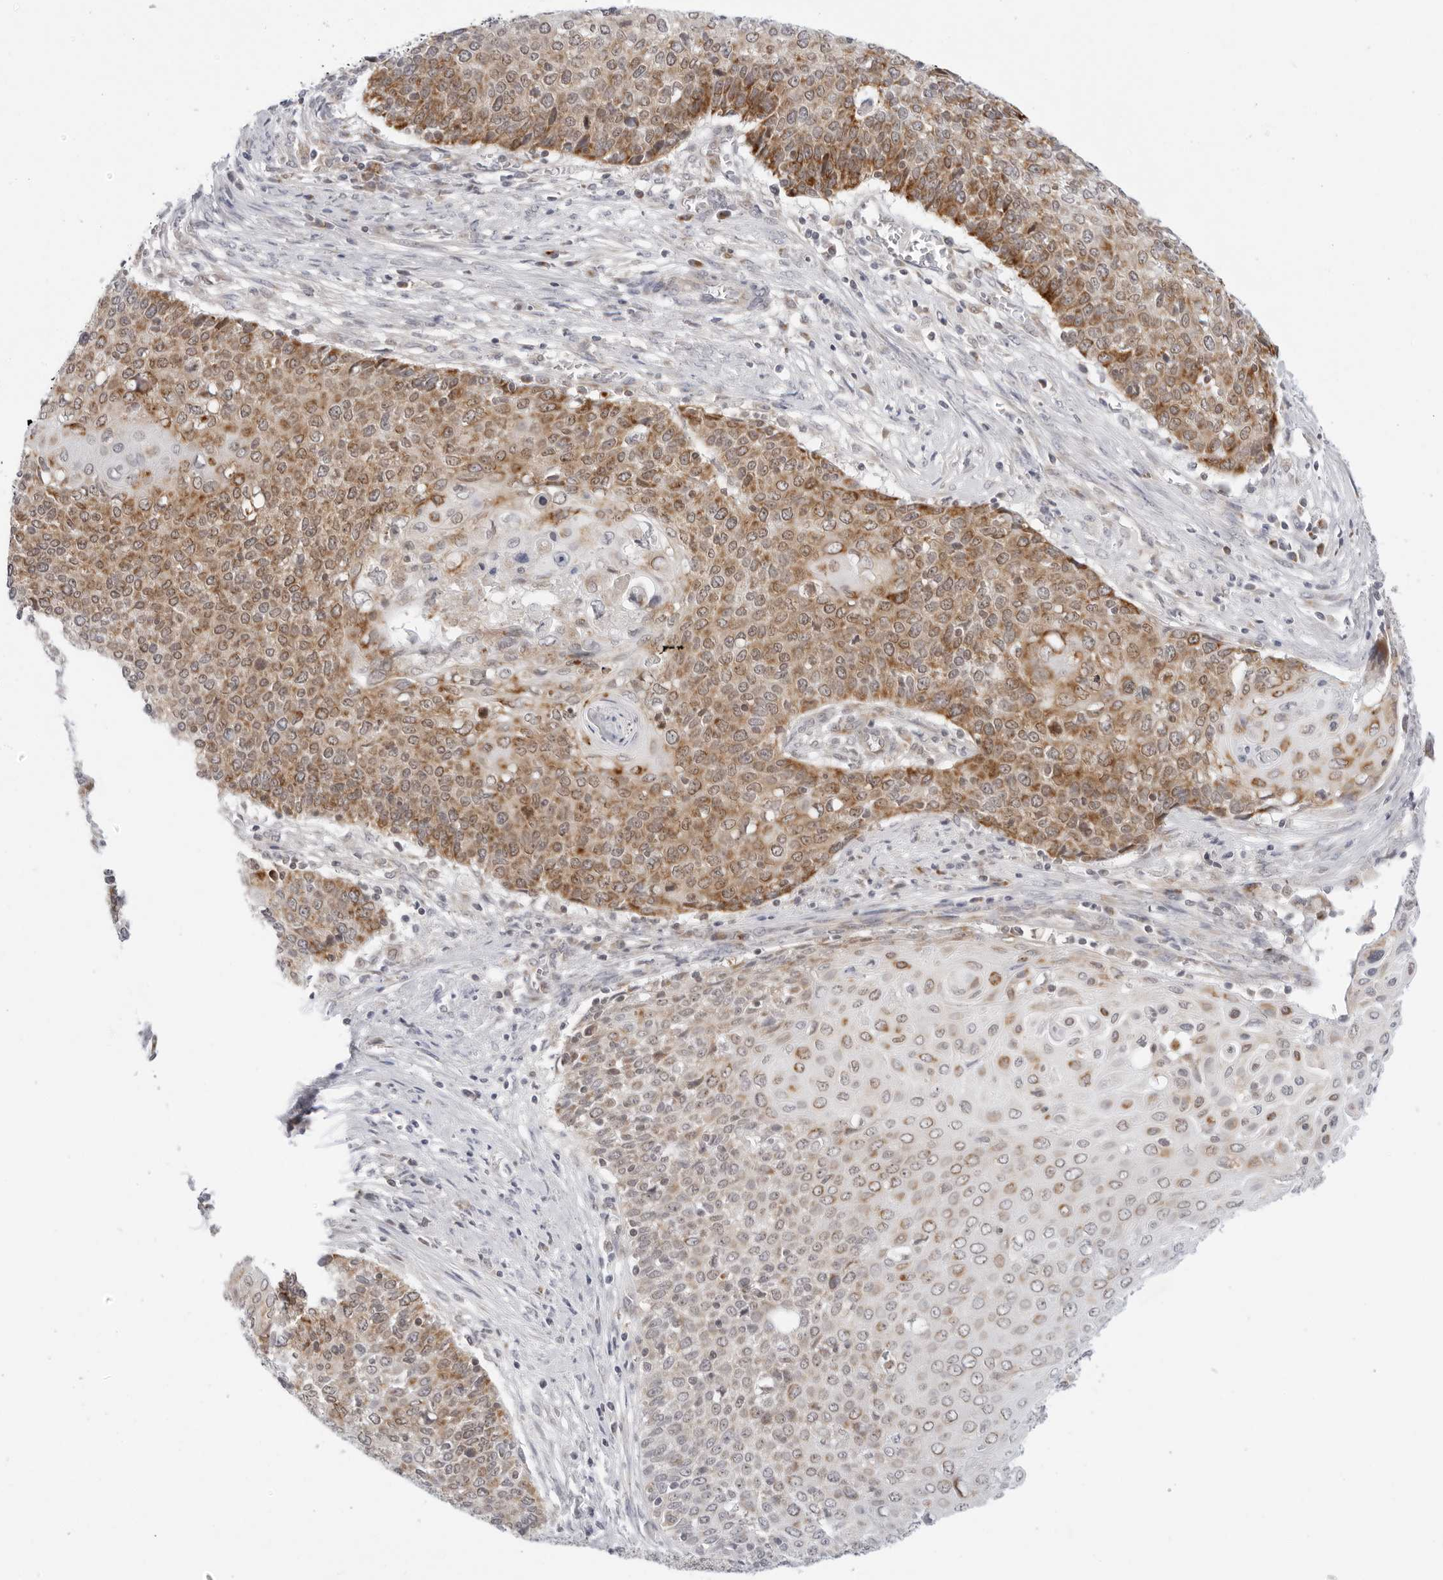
{"staining": {"intensity": "moderate", "quantity": ">75%", "location": "cytoplasmic/membranous"}, "tissue": "cervical cancer", "cell_type": "Tumor cells", "image_type": "cancer", "snomed": [{"axis": "morphology", "description": "Squamous cell carcinoma, NOS"}, {"axis": "topography", "description": "Cervix"}], "caption": "Immunohistochemistry micrograph of human squamous cell carcinoma (cervical) stained for a protein (brown), which shows medium levels of moderate cytoplasmic/membranous staining in about >75% of tumor cells.", "gene": "CIART", "patient": {"sex": "female", "age": 39}}